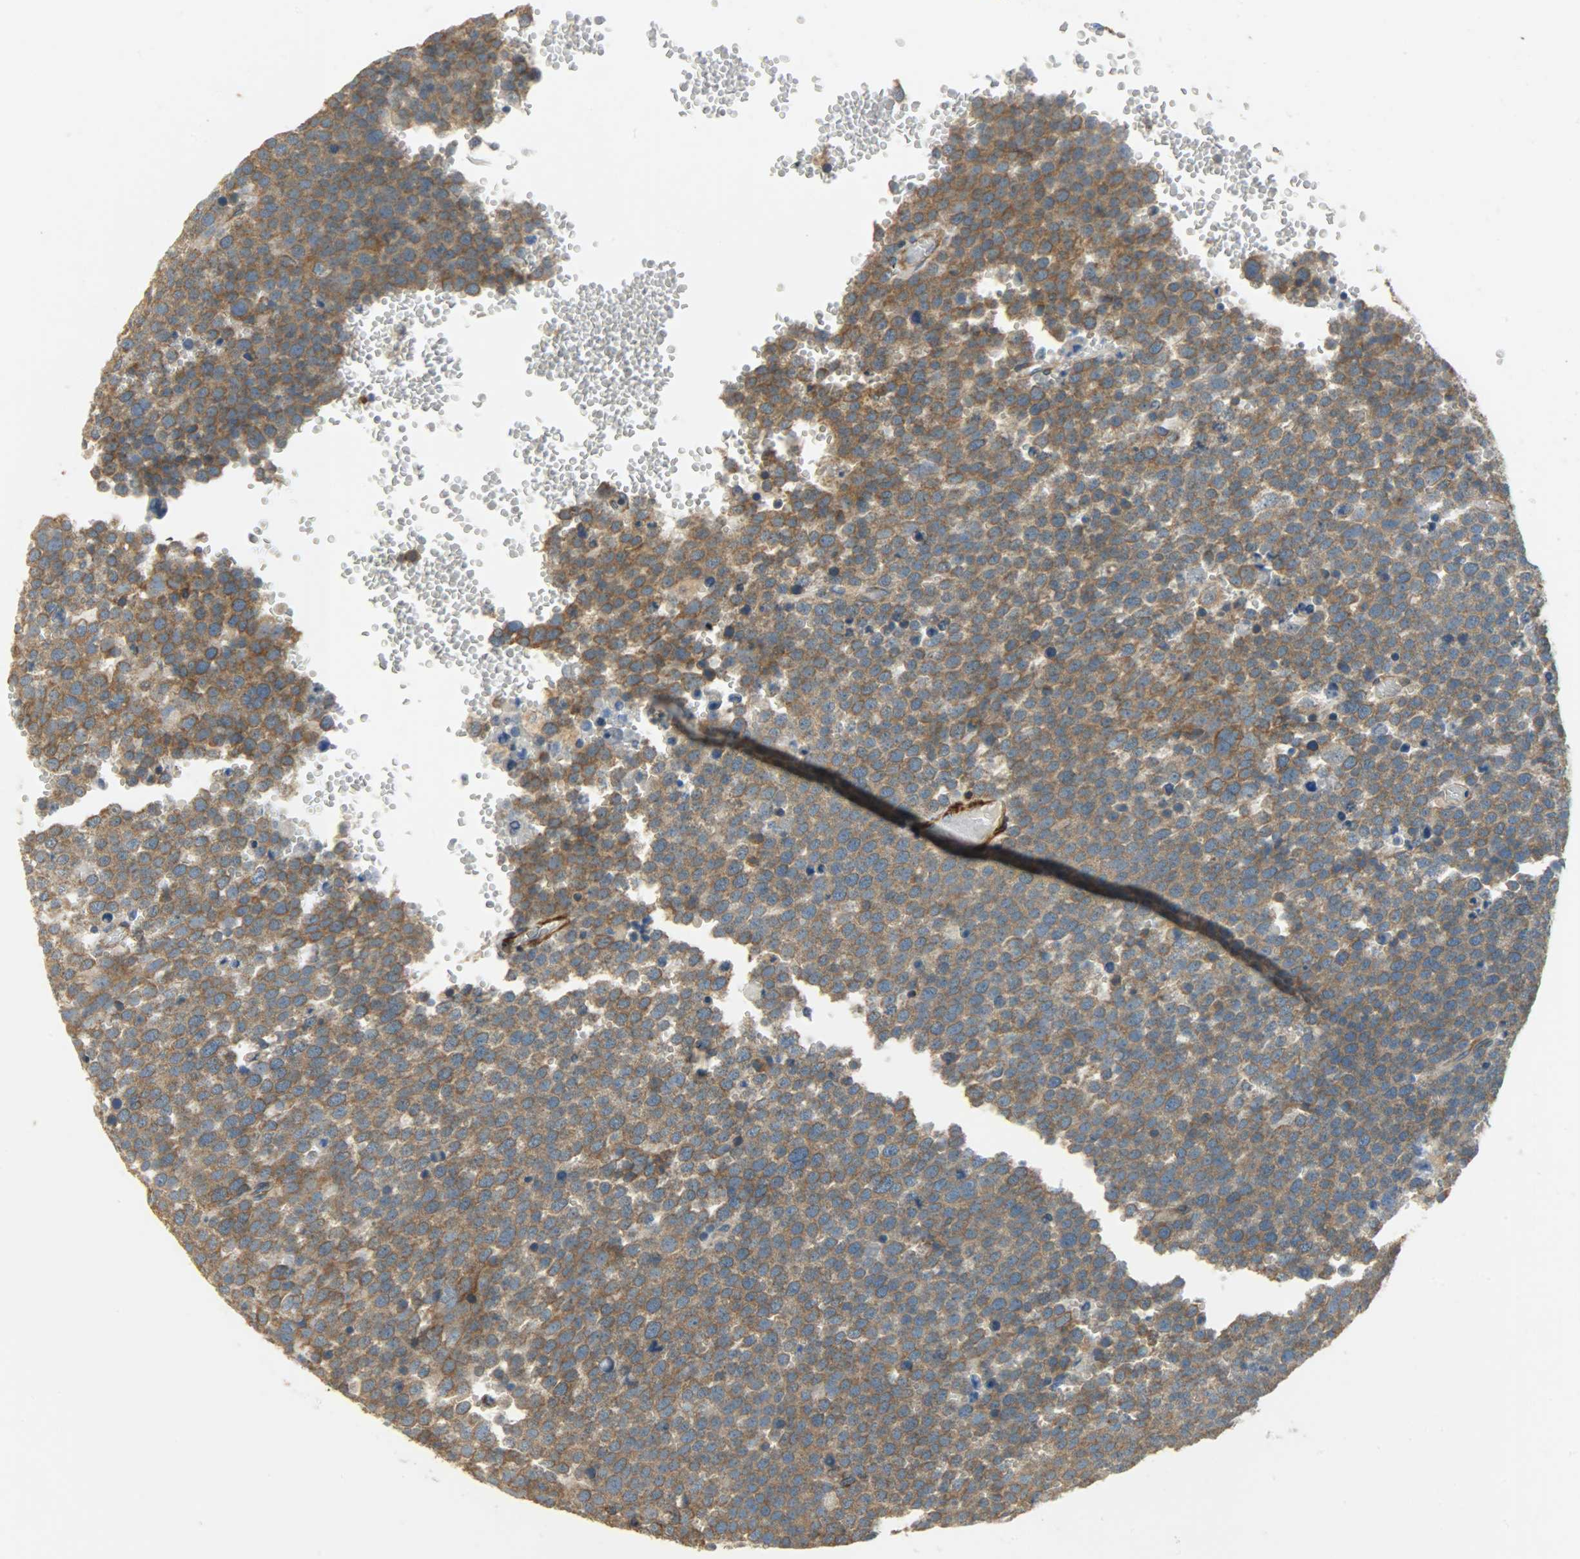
{"staining": {"intensity": "strong", "quantity": ">75%", "location": "cytoplasmic/membranous"}, "tissue": "testis cancer", "cell_type": "Tumor cells", "image_type": "cancer", "snomed": [{"axis": "morphology", "description": "Seminoma, NOS"}, {"axis": "topography", "description": "Testis"}], "caption": "Immunohistochemistry micrograph of neoplastic tissue: seminoma (testis) stained using immunohistochemistry (IHC) shows high levels of strong protein expression localized specifically in the cytoplasmic/membranous of tumor cells, appearing as a cytoplasmic/membranous brown color.", "gene": "C1orf198", "patient": {"sex": "male", "age": 71}}